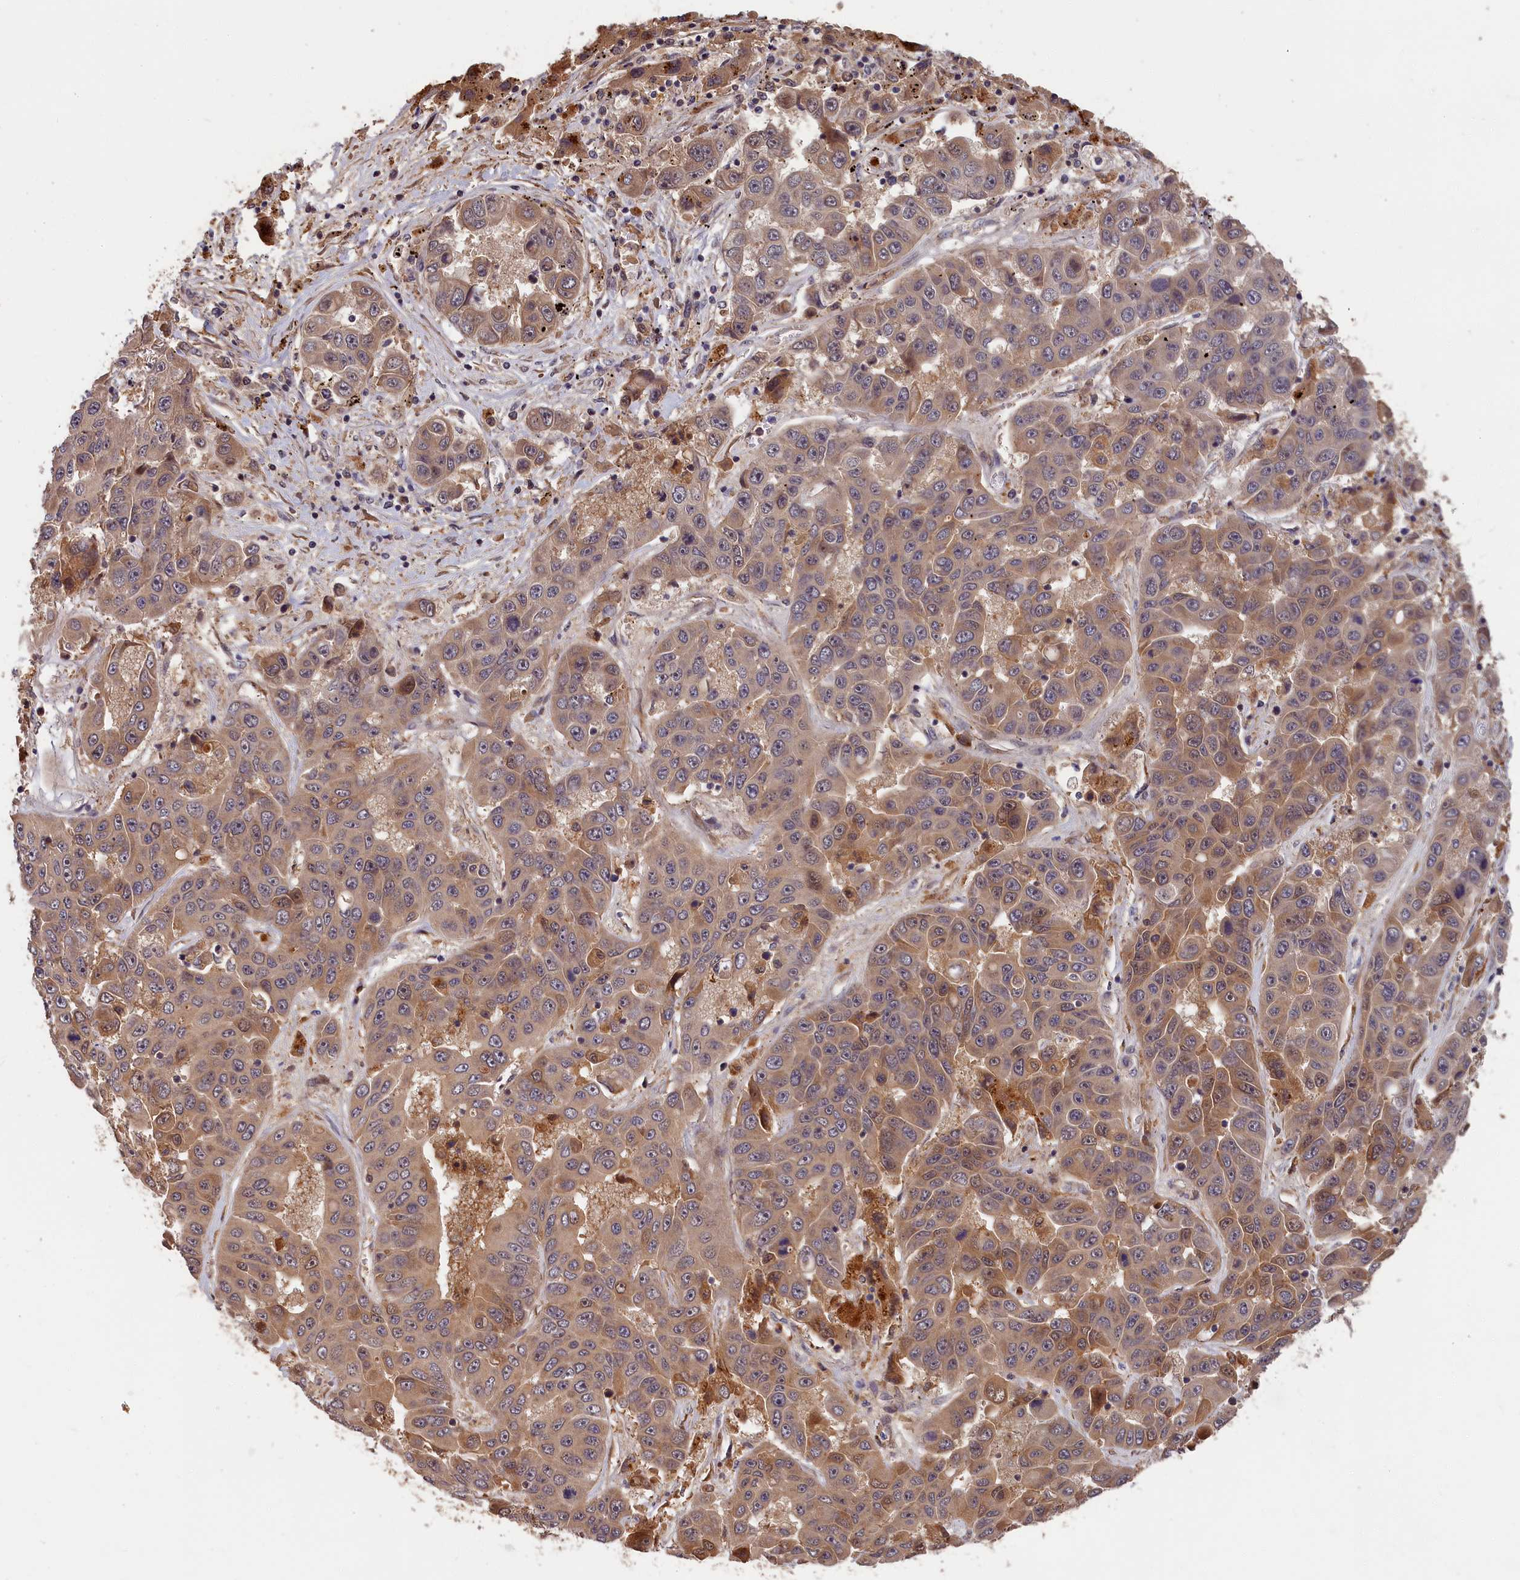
{"staining": {"intensity": "moderate", "quantity": "25%-75%", "location": "cytoplasmic/membranous"}, "tissue": "liver cancer", "cell_type": "Tumor cells", "image_type": "cancer", "snomed": [{"axis": "morphology", "description": "Cholangiocarcinoma"}, {"axis": "topography", "description": "Liver"}], "caption": "Human cholangiocarcinoma (liver) stained with a brown dye shows moderate cytoplasmic/membranous positive positivity in approximately 25%-75% of tumor cells.", "gene": "ITIH1", "patient": {"sex": "female", "age": 52}}